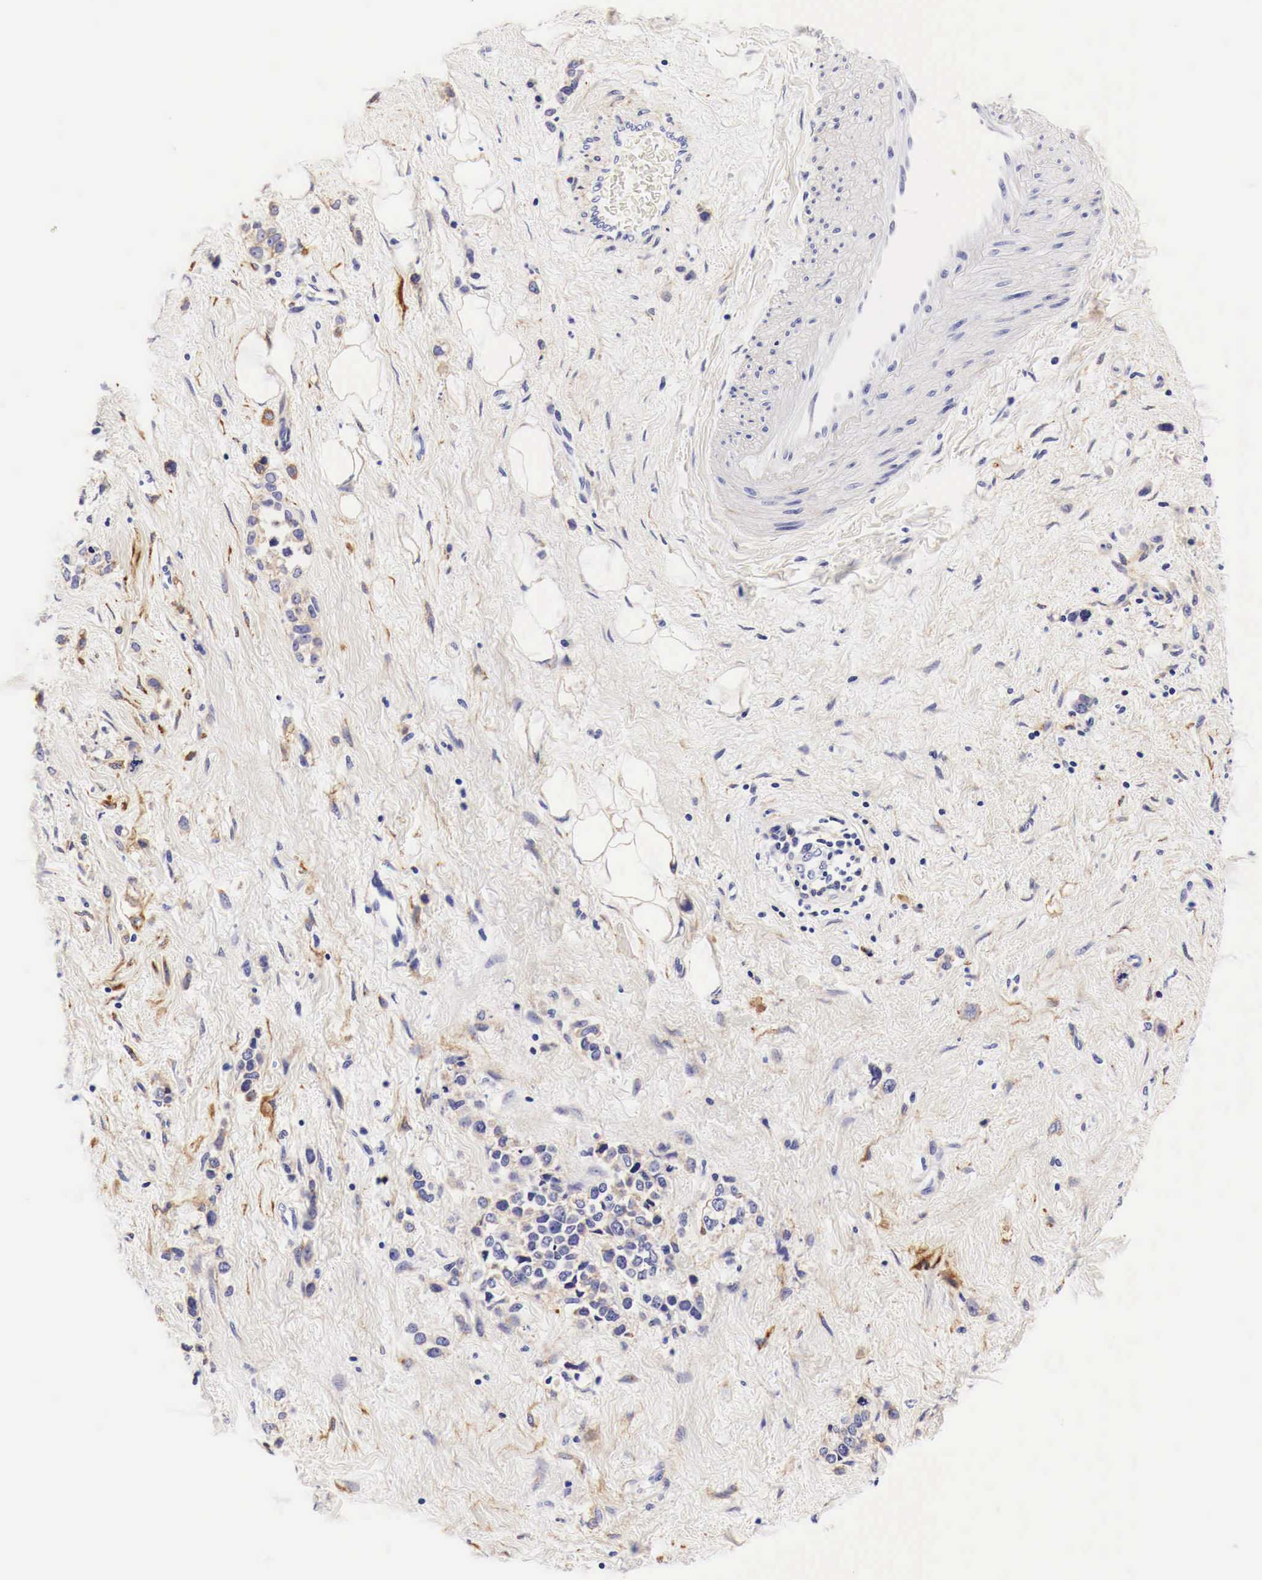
{"staining": {"intensity": "negative", "quantity": "none", "location": "none"}, "tissue": "stomach cancer", "cell_type": "Tumor cells", "image_type": "cancer", "snomed": [{"axis": "morphology", "description": "Adenocarcinoma, NOS"}, {"axis": "topography", "description": "Stomach, upper"}], "caption": "There is no significant positivity in tumor cells of adenocarcinoma (stomach).", "gene": "EGFR", "patient": {"sex": "male", "age": 76}}